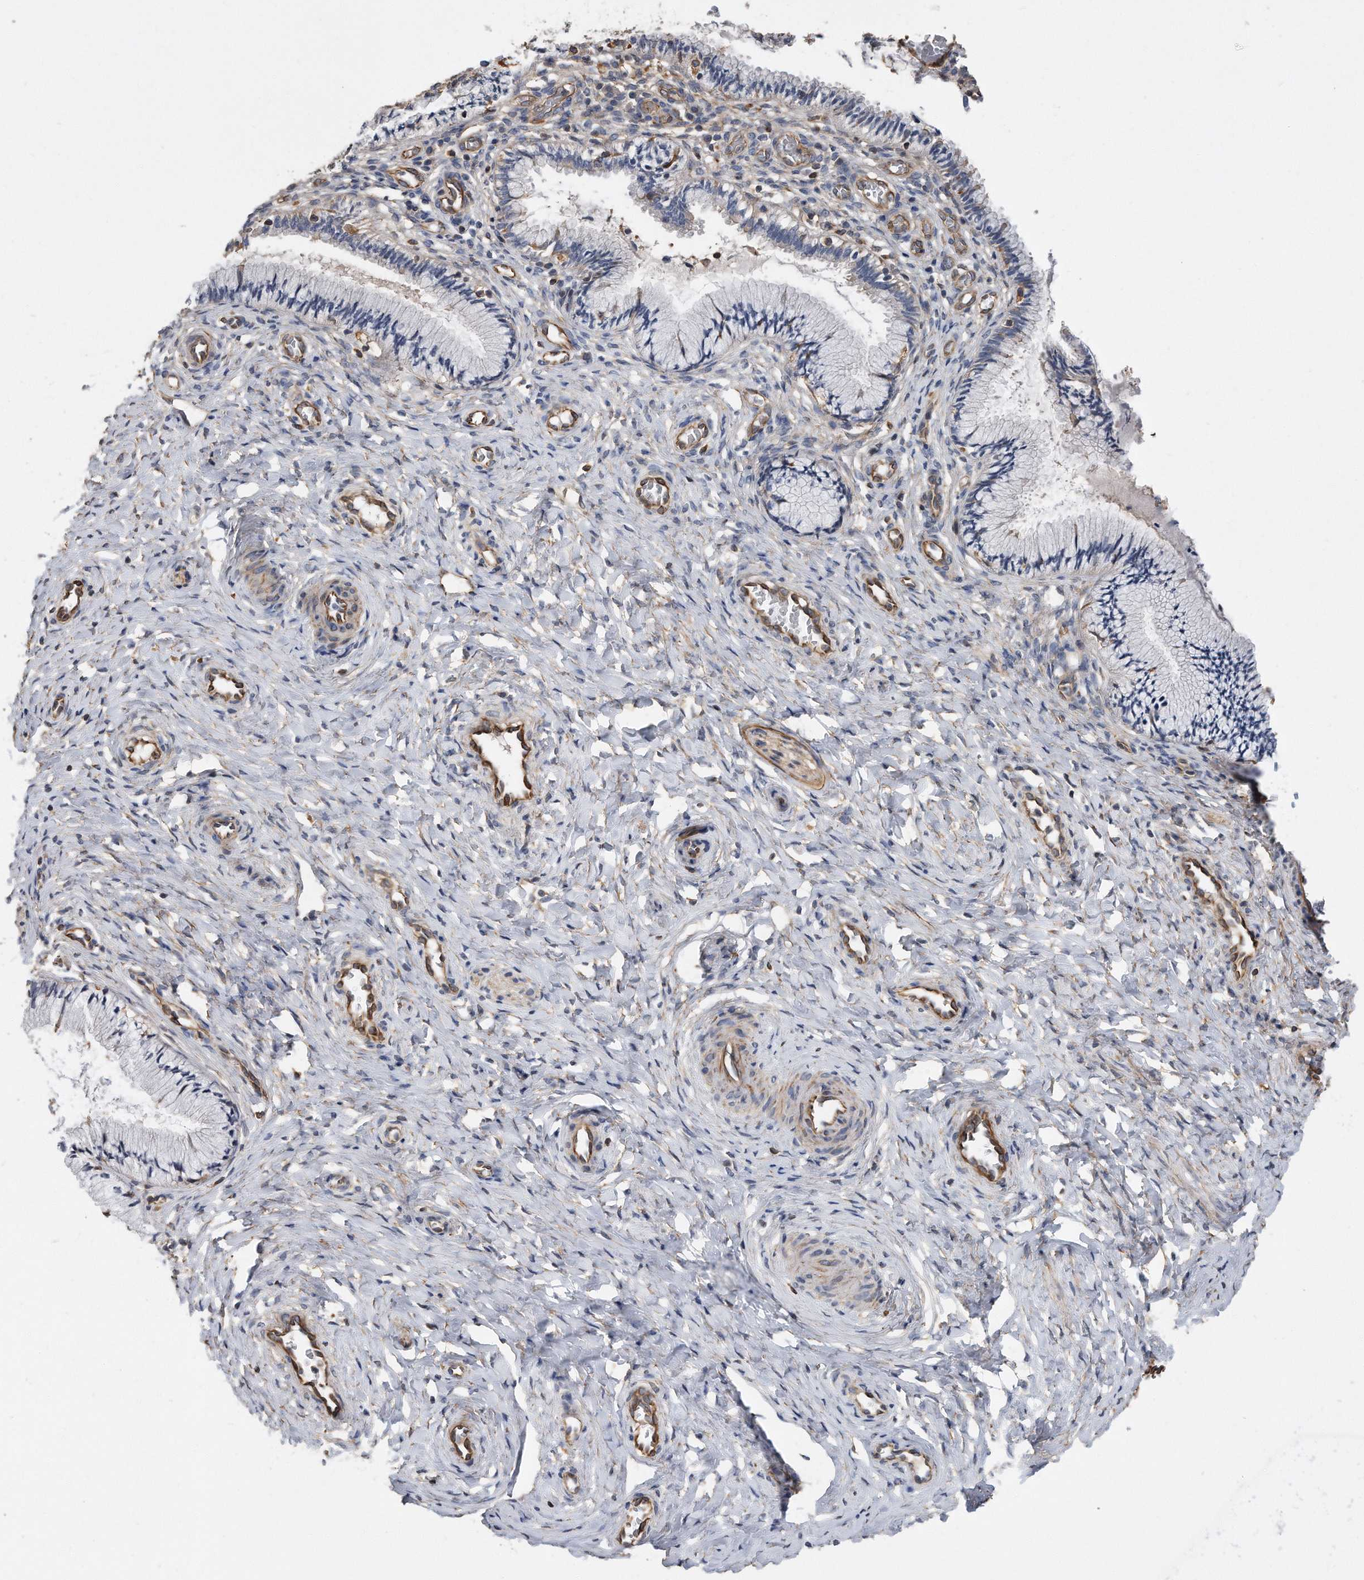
{"staining": {"intensity": "negative", "quantity": "none", "location": "none"}, "tissue": "cervix", "cell_type": "Glandular cells", "image_type": "normal", "snomed": [{"axis": "morphology", "description": "Normal tissue, NOS"}, {"axis": "topography", "description": "Cervix"}], "caption": "Glandular cells are negative for brown protein staining in benign cervix. Brightfield microscopy of immunohistochemistry stained with DAB (3,3'-diaminobenzidine) (brown) and hematoxylin (blue), captured at high magnification.", "gene": "GPC1", "patient": {"sex": "female", "age": 27}}